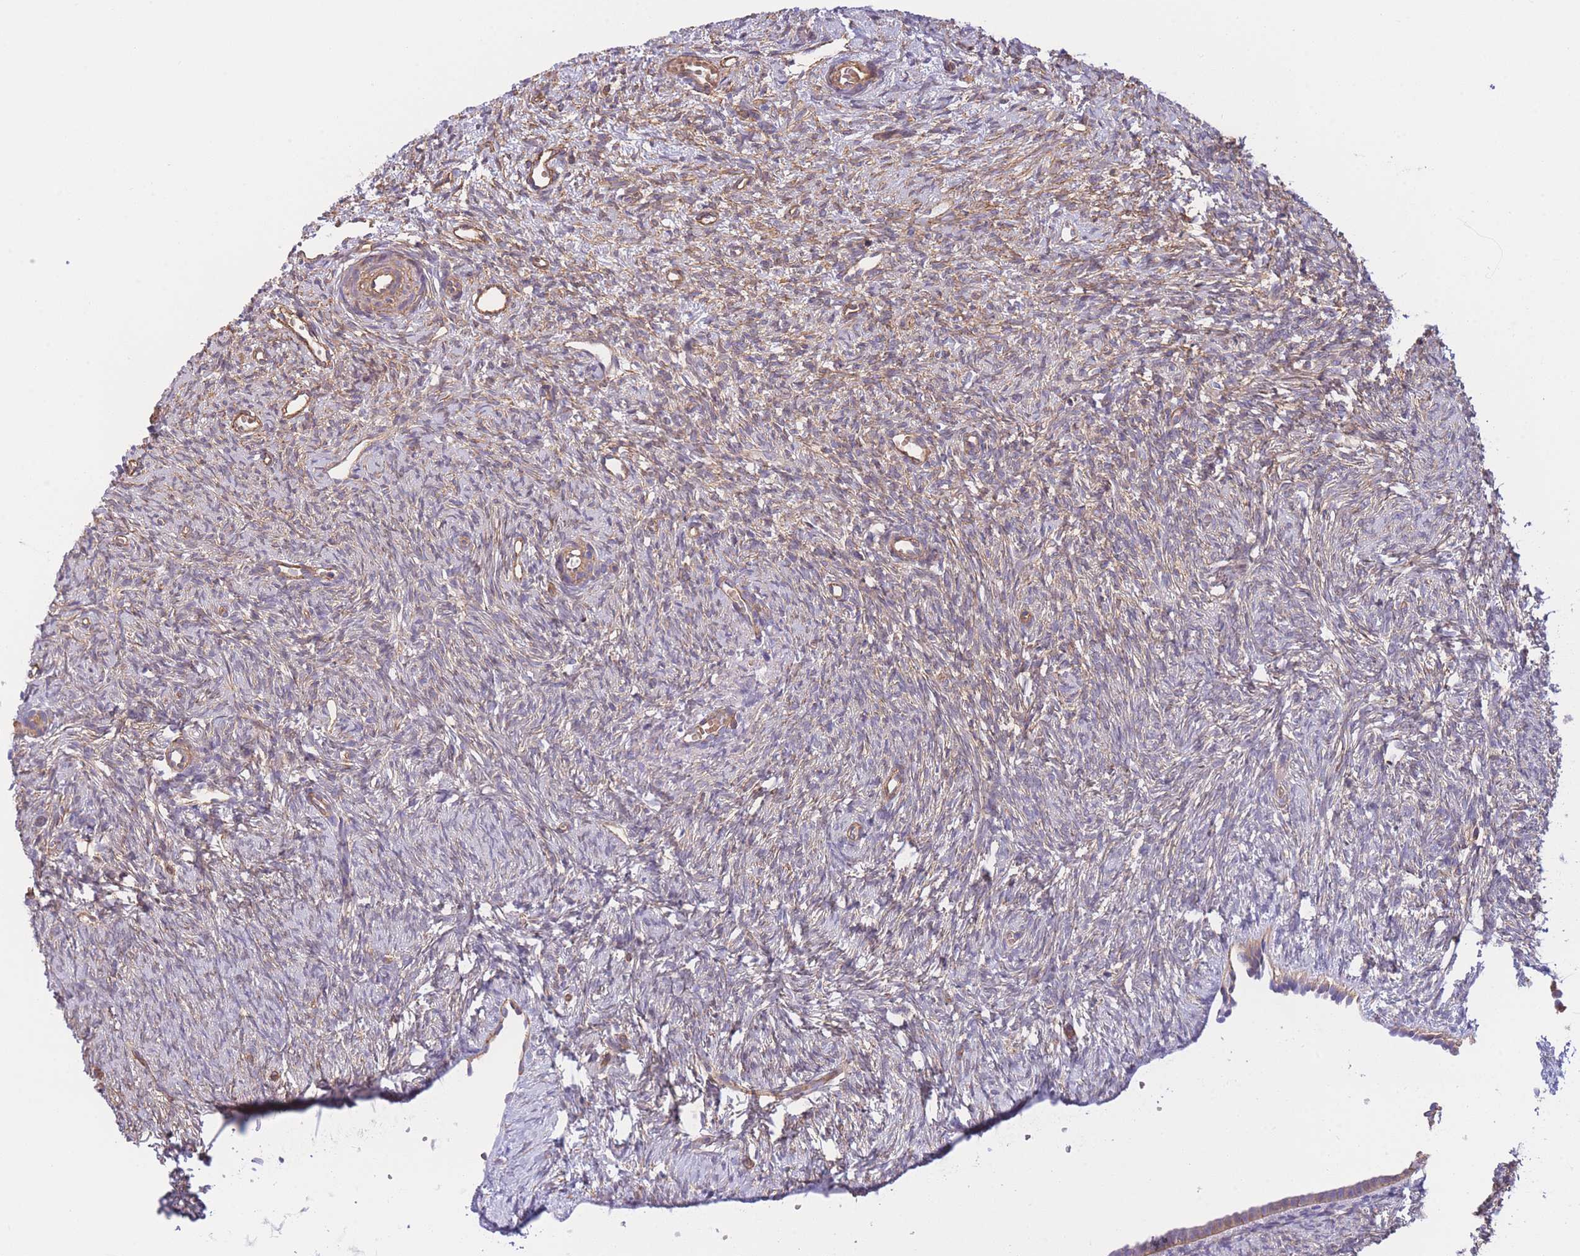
{"staining": {"intensity": "weak", "quantity": "25%-75%", "location": "cytoplasmic/membranous"}, "tissue": "ovary", "cell_type": "Ovarian stroma cells", "image_type": "normal", "snomed": [{"axis": "morphology", "description": "Normal tissue, NOS"}, {"axis": "topography", "description": "Ovary"}], "caption": "DAB (3,3'-diaminobenzidine) immunohistochemical staining of unremarkable human ovary displays weak cytoplasmic/membranous protein positivity in about 25%-75% of ovarian stroma cells.", "gene": "CDC25B", "patient": {"sex": "female", "age": 51}}